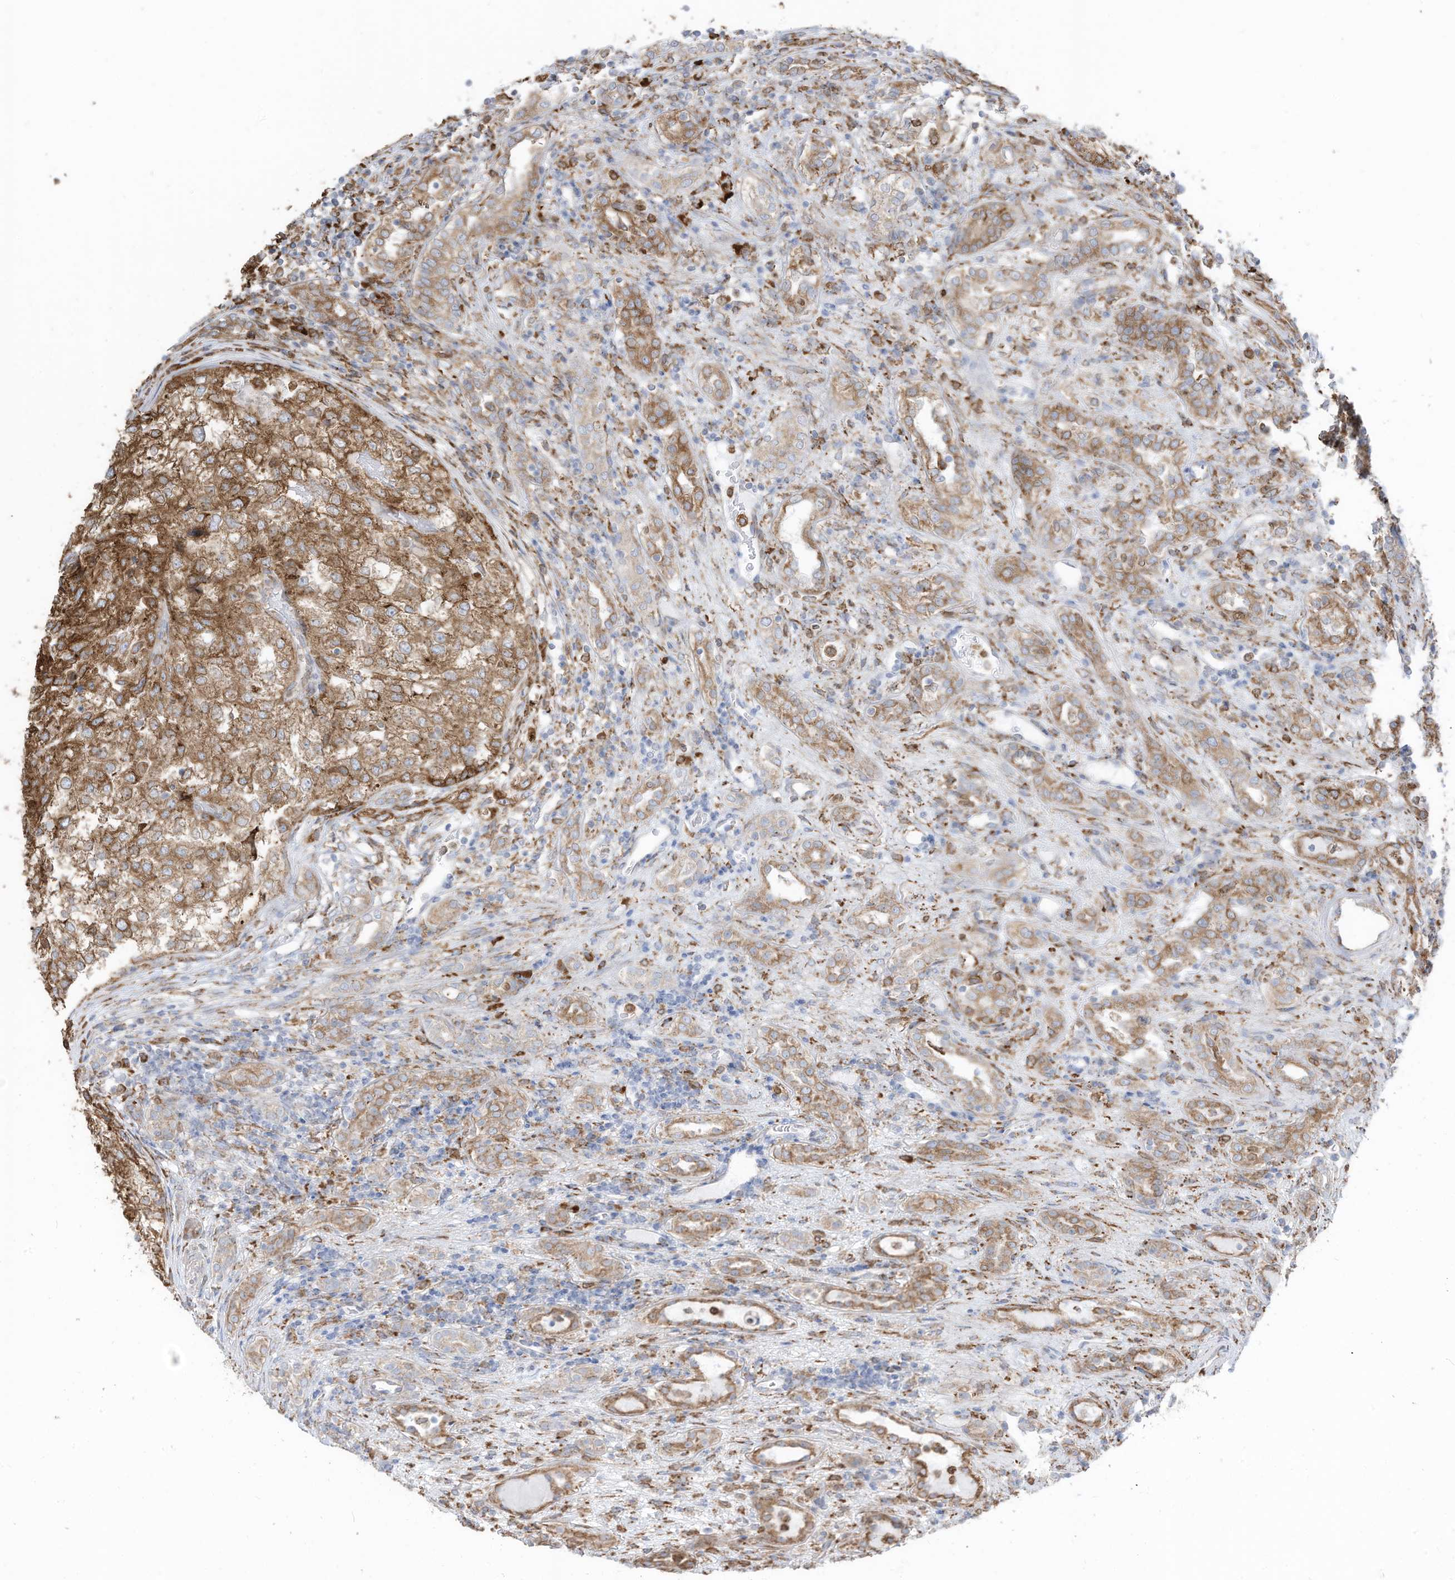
{"staining": {"intensity": "moderate", "quantity": ">75%", "location": "cytoplasmic/membranous"}, "tissue": "renal cancer", "cell_type": "Tumor cells", "image_type": "cancer", "snomed": [{"axis": "morphology", "description": "Adenocarcinoma, NOS"}, {"axis": "topography", "description": "Kidney"}], "caption": "Brown immunohistochemical staining in human renal adenocarcinoma shows moderate cytoplasmic/membranous expression in about >75% of tumor cells. The staining is performed using DAB (3,3'-diaminobenzidine) brown chromogen to label protein expression. The nuclei are counter-stained blue using hematoxylin.", "gene": "ZNF354C", "patient": {"sex": "female", "age": 54}}